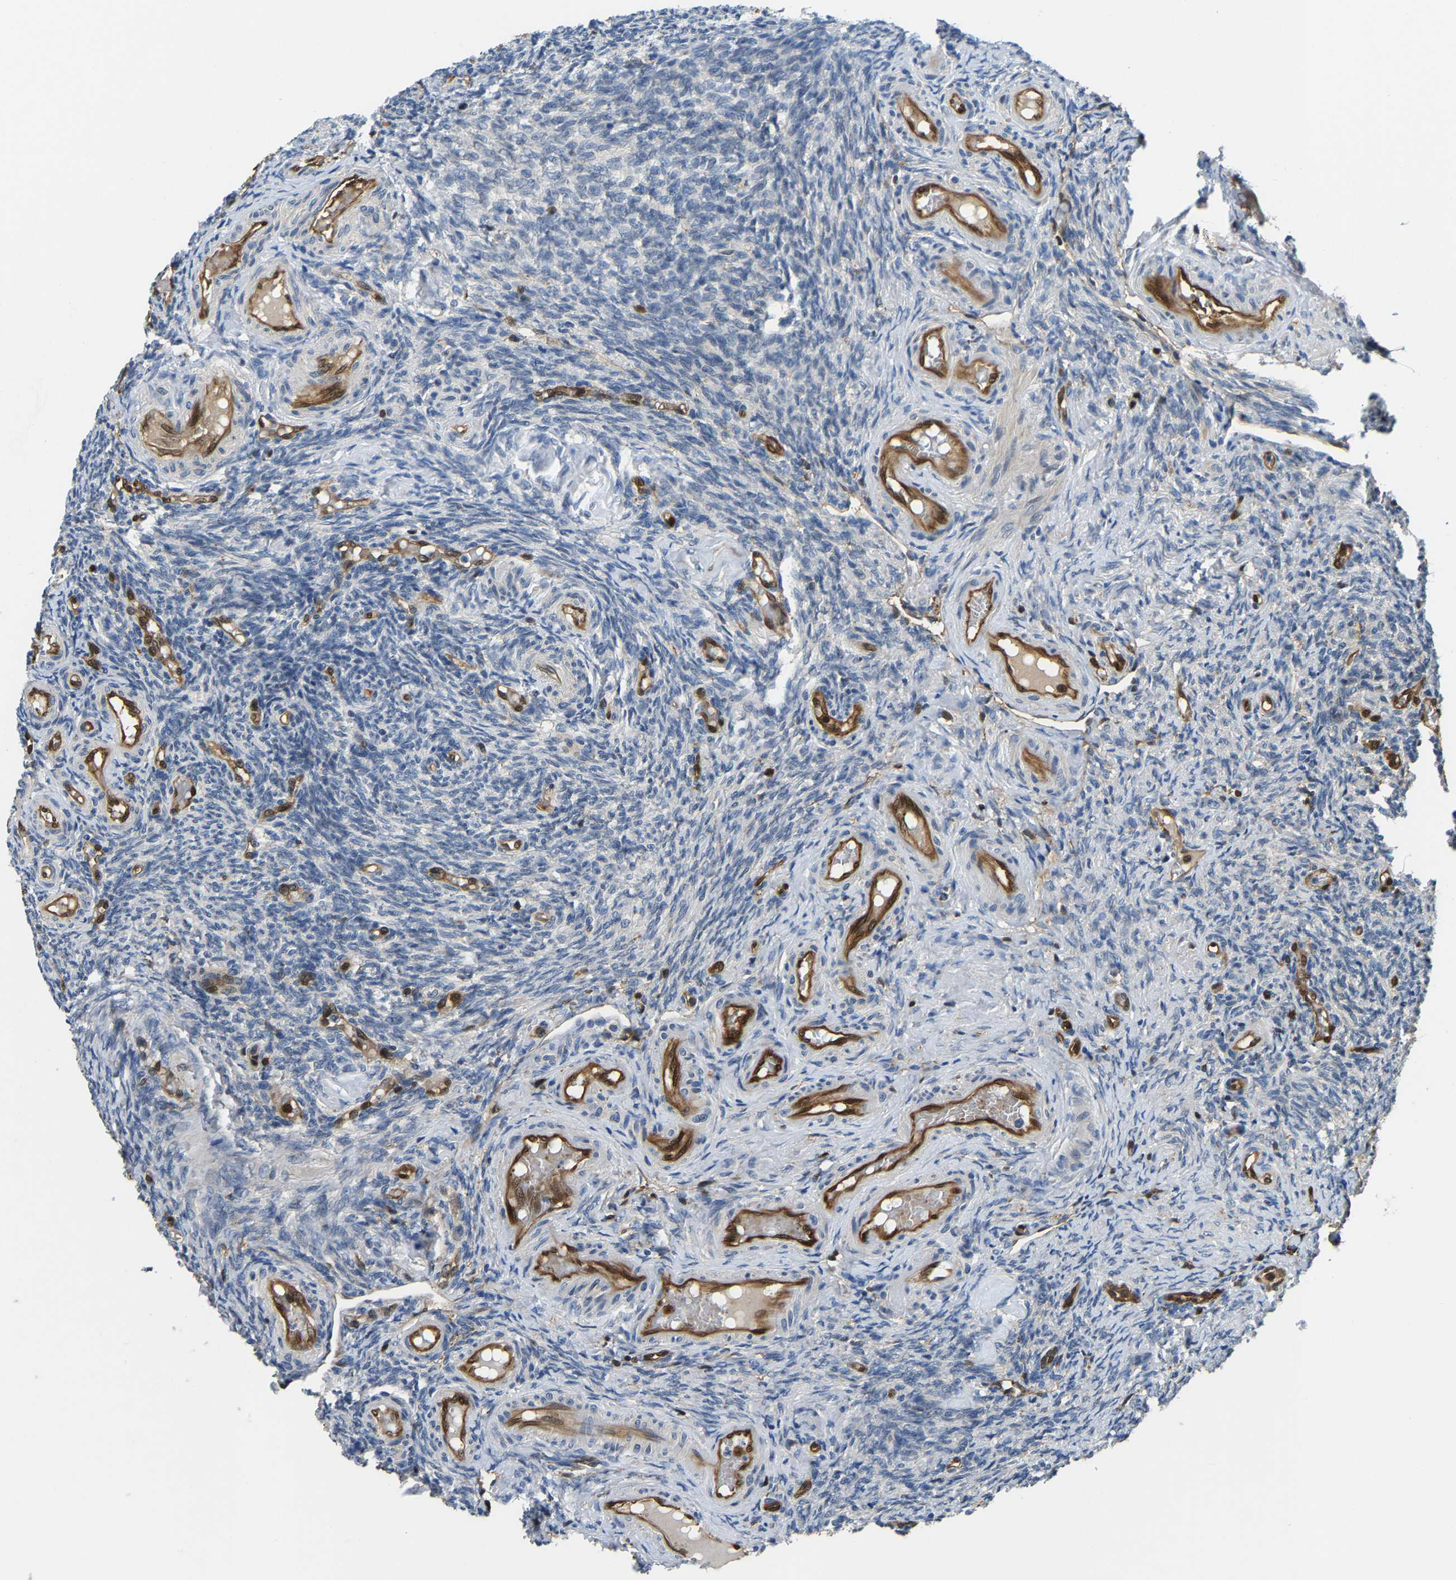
{"staining": {"intensity": "negative", "quantity": "none", "location": "none"}, "tissue": "ovary", "cell_type": "Follicle cells", "image_type": "normal", "snomed": [{"axis": "morphology", "description": "Normal tissue, NOS"}, {"axis": "topography", "description": "Ovary"}], "caption": "Follicle cells show no significant protein positivity in unremarkable ovary.", "gene": "GIMAP7", "patient": {"sex": "female", "age": 41}}